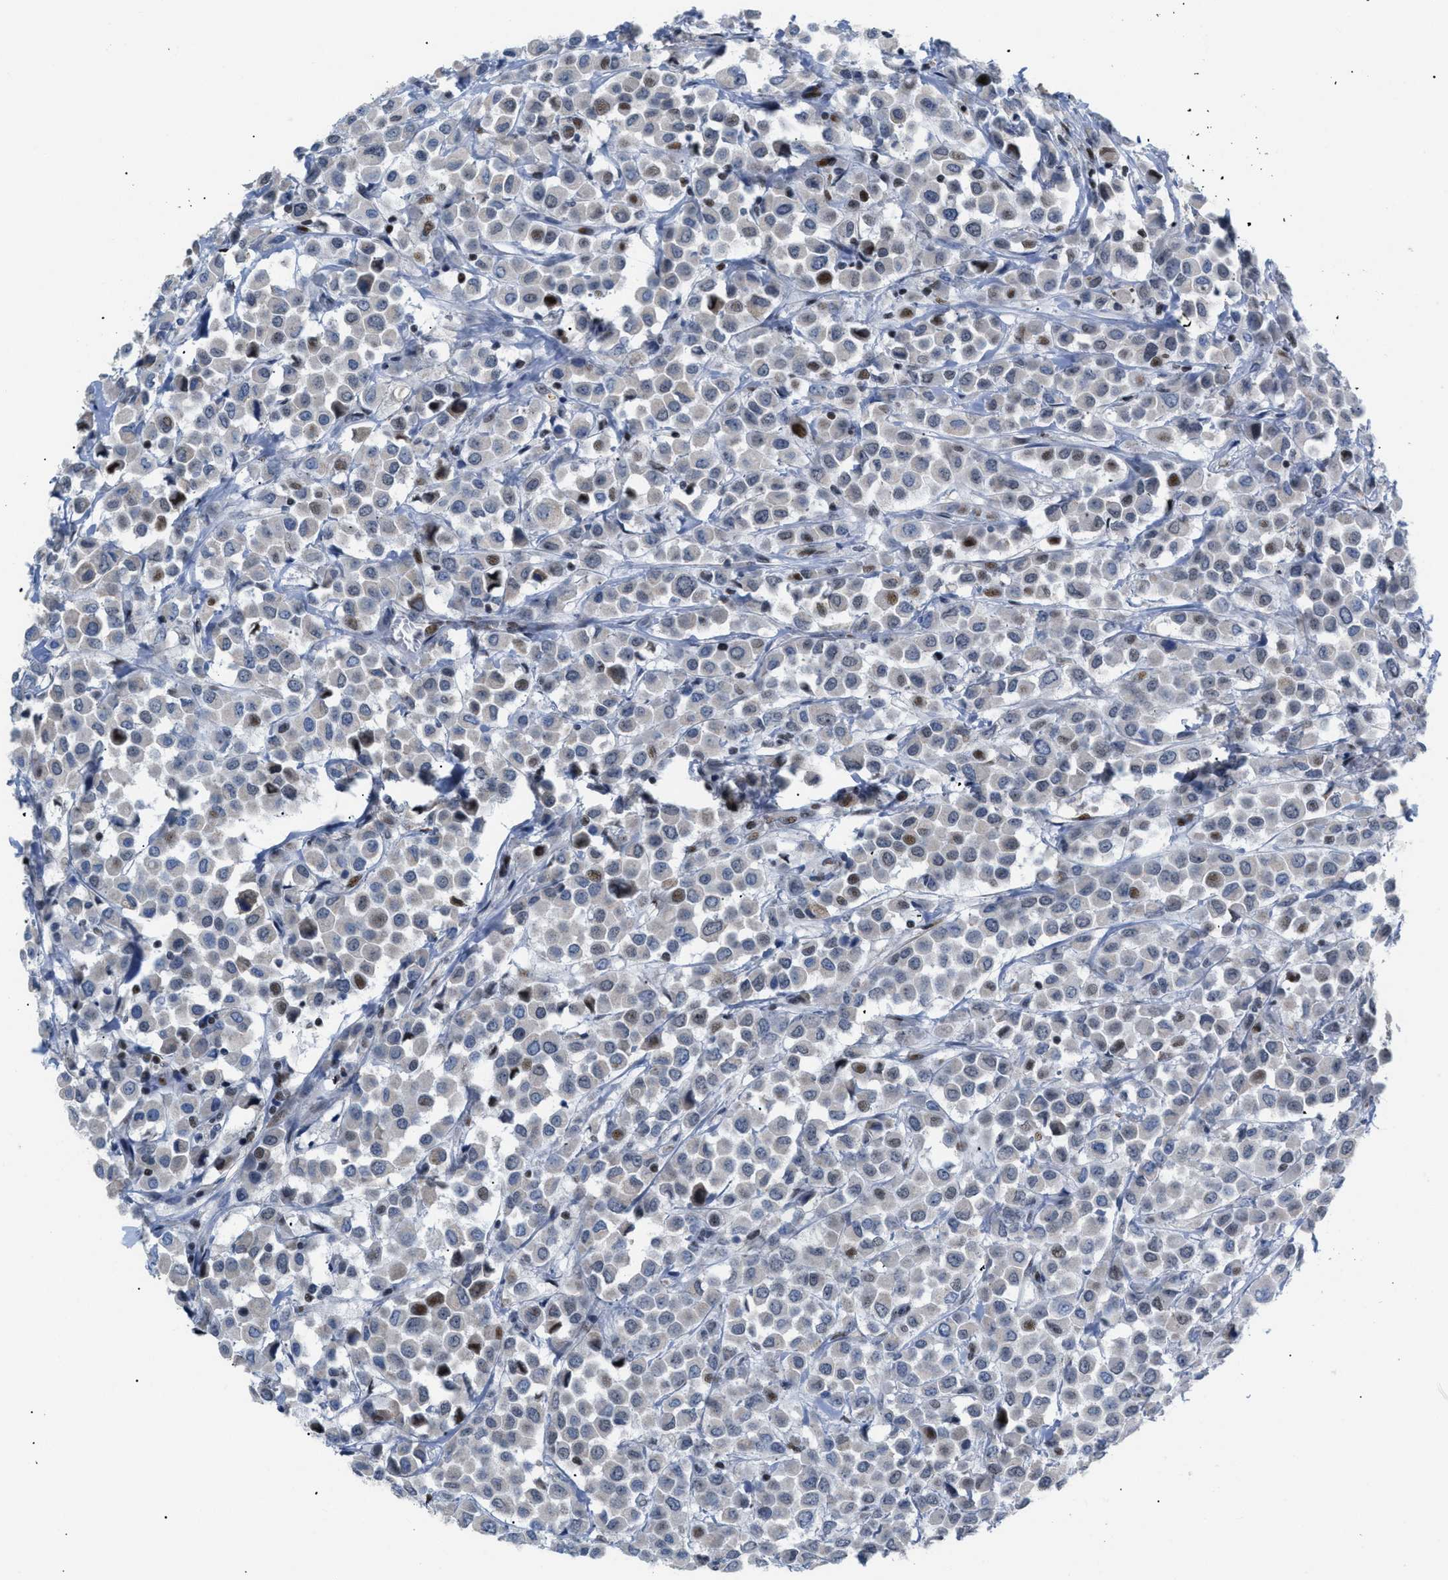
{"staining": {"intensity": "moderate", "quantity": "<25%", "location": "nuclear"}, "tissue": "breast cancer", "cell_type": "Tumor cells", "image_type": "cancer", "snomed": [{"axis": "morphology", "description": "Duct carcinoma"}, {"axis": "topography", "description": "Breast"}], "caption": "Protein staining by immunohistochemistry (IHC) reveals moderate nuclear expression in about <25% of tumor cells in breast cancer.", "gene": "MED1", "patient": {"sex": "female", "age": 61}}